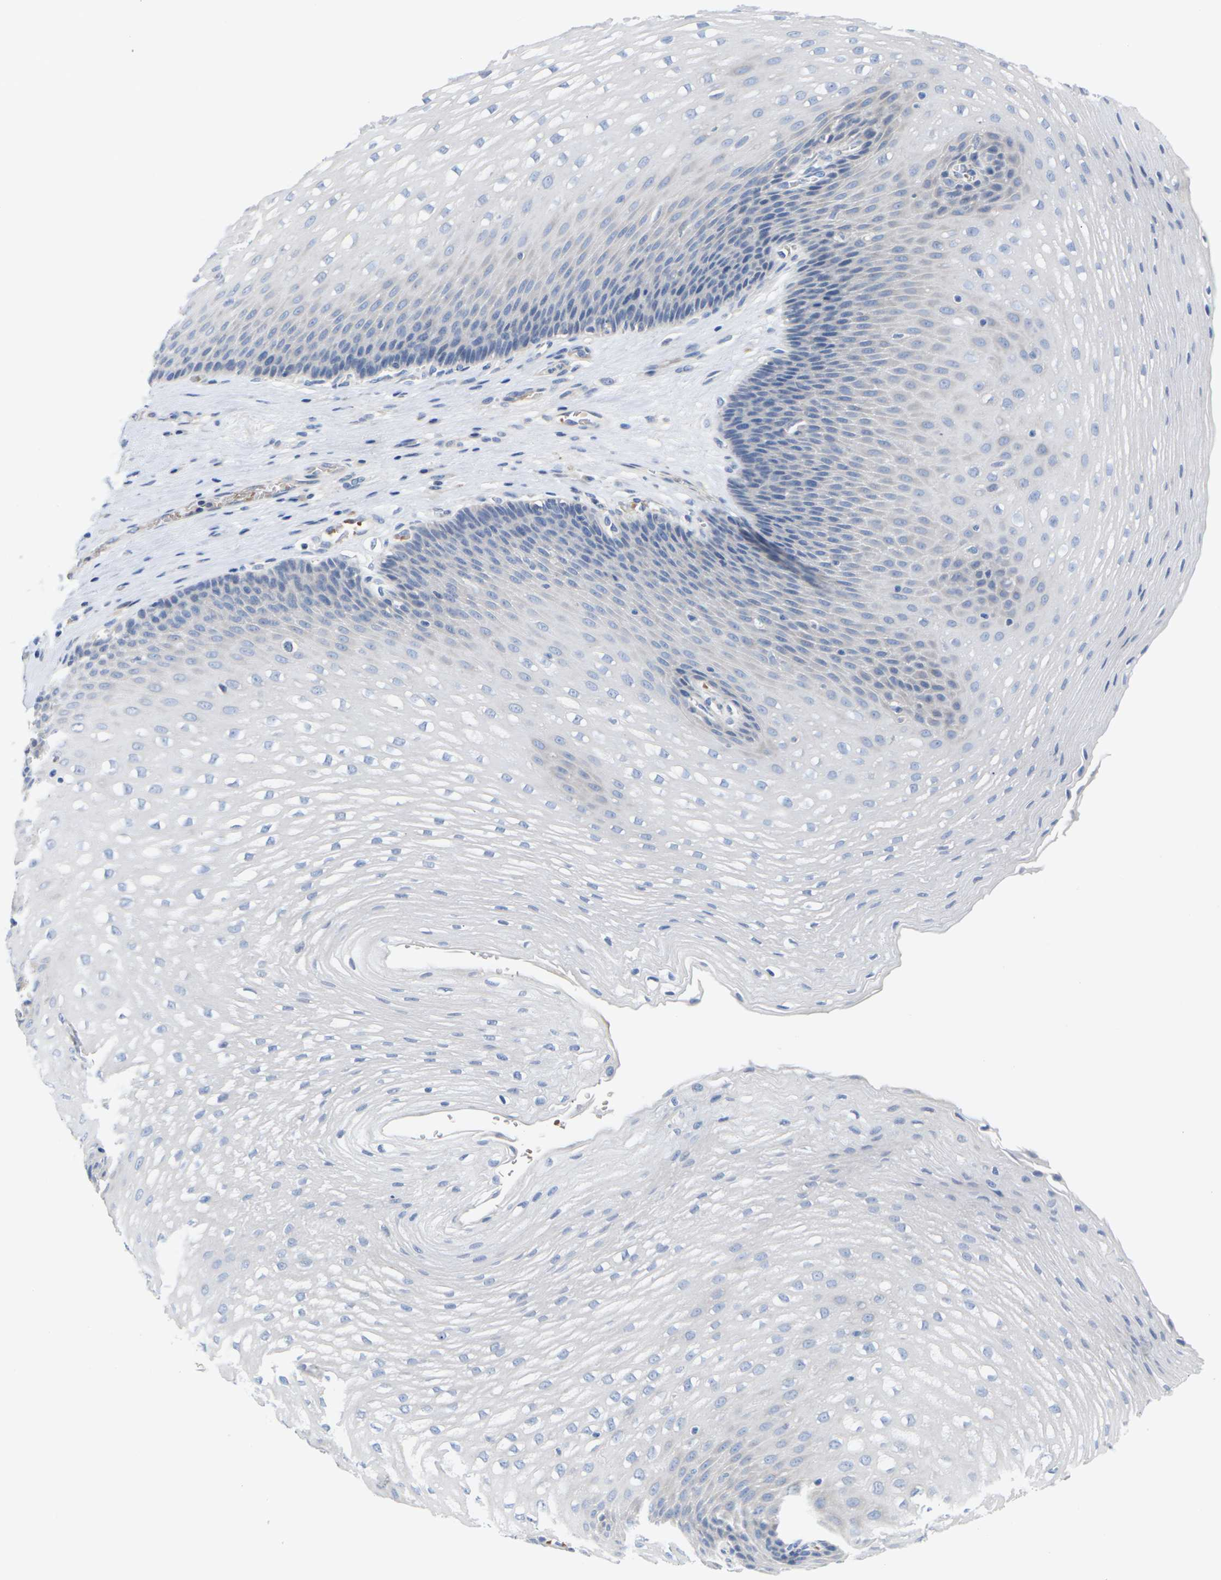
{"staining": {"intensity": "negative", "quantity": "none", "location": "none"}, "tissue": "esophagus", "cell_type": "Squamous epithelial cells", "image_type": "normal", "snomed": [{"axis": "morphology", "description": "Normal tissue, NOS"}, {"axis": "topography", "description": "Esophagus"}], "caption": "Immunohistochemistry (IHC) of unremarkable human esophagus exhibits no expression in squamous epithelial cells.", "gene": "TMCO4", "patient": {"sex": "male", "age": 48}}